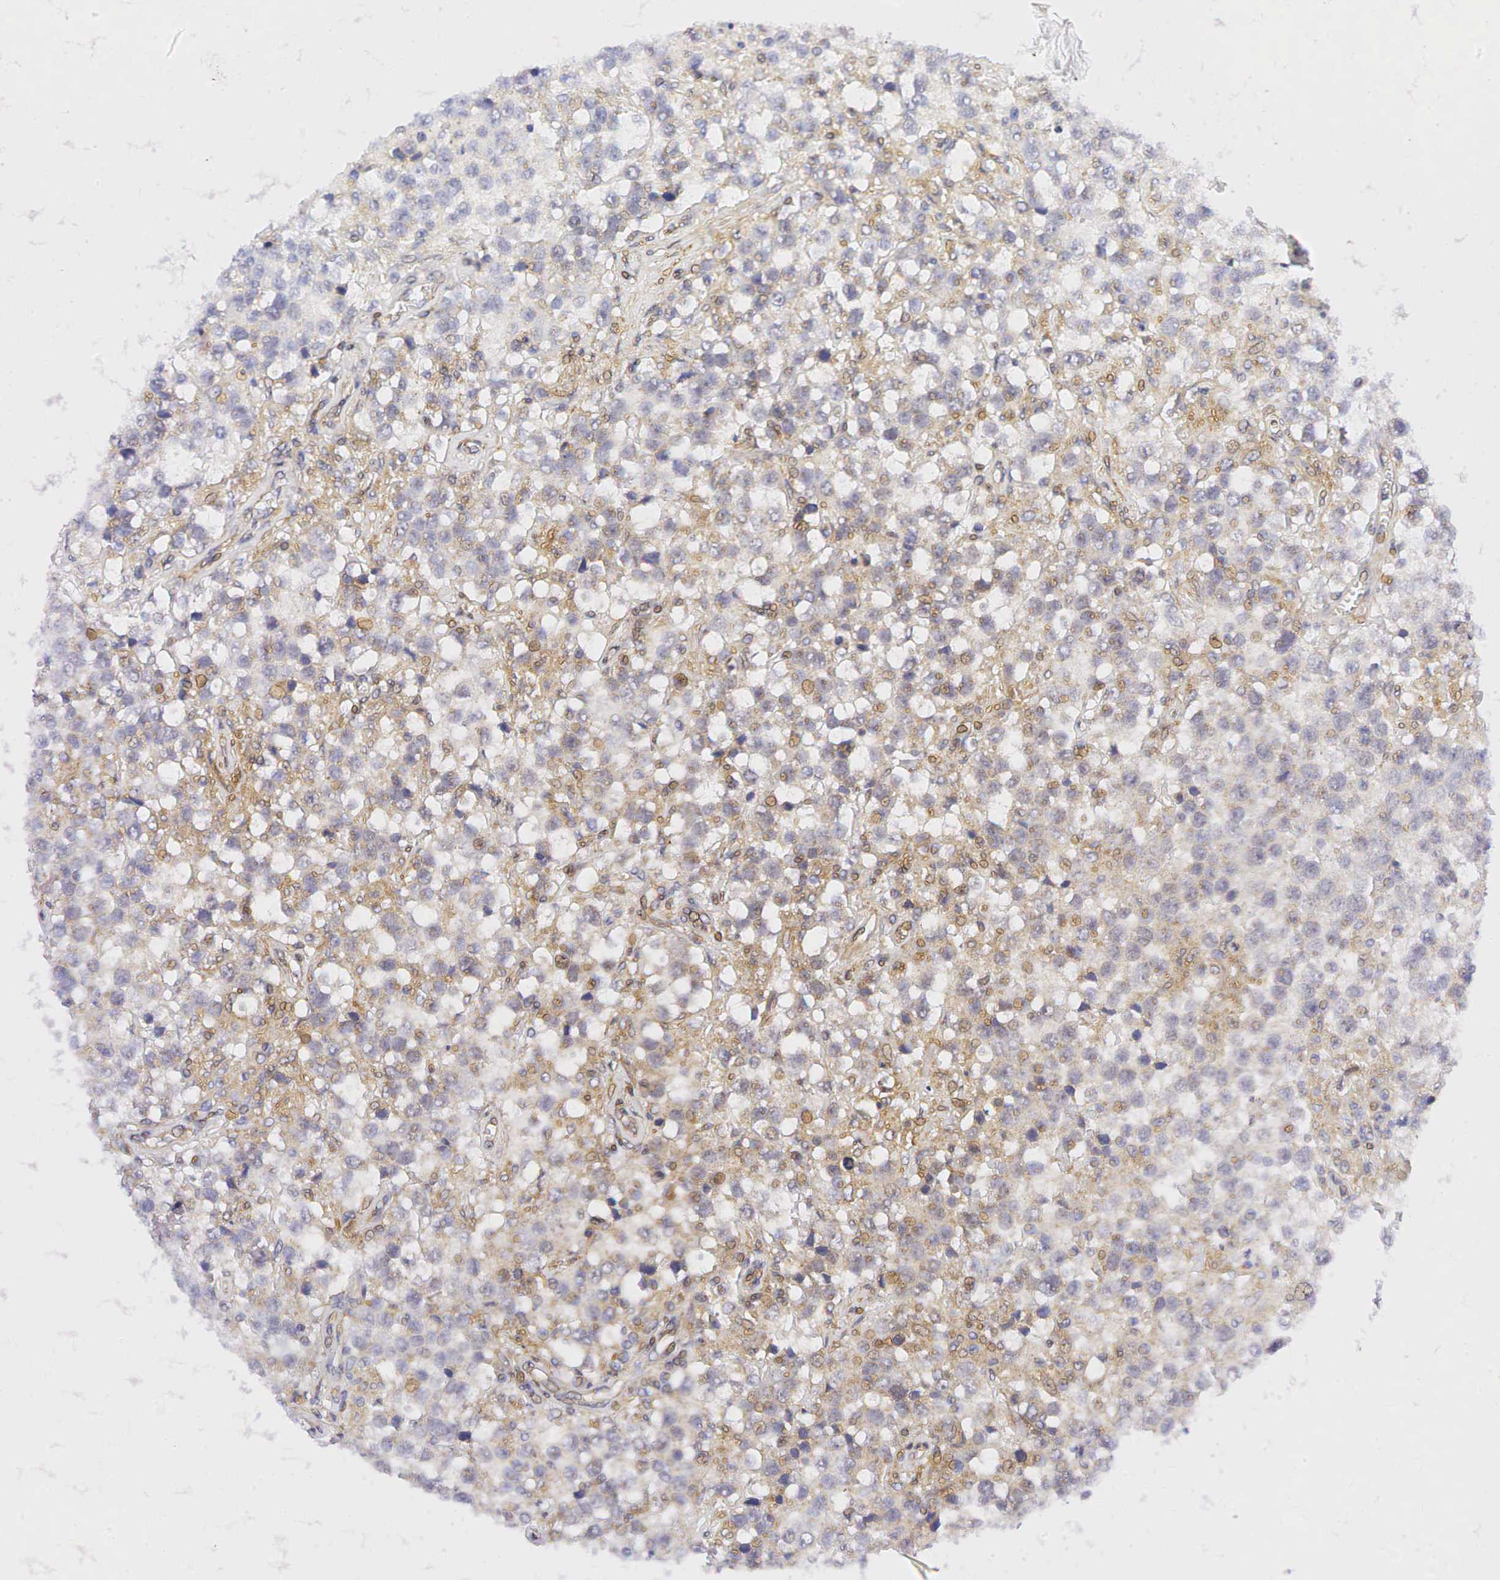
{"staining": {"intensity": "weak", "quantity": "<25%", "location": "cytoplasmic/membranous"}, "tissue": "testis cancer", "cell_type": "Tumor cells", "image_type": "cancer", "snomed": [{"axis": "morphology", "description": "Seminoma, NOS"}, {"axis": "topography", "description": "Testis"}], "caption": "Human testis seminoma stained for a protein using IHC displays no staining in tumor cells.", "gene": "CALD1", "patient": {"sex": "male", "age": 43}}